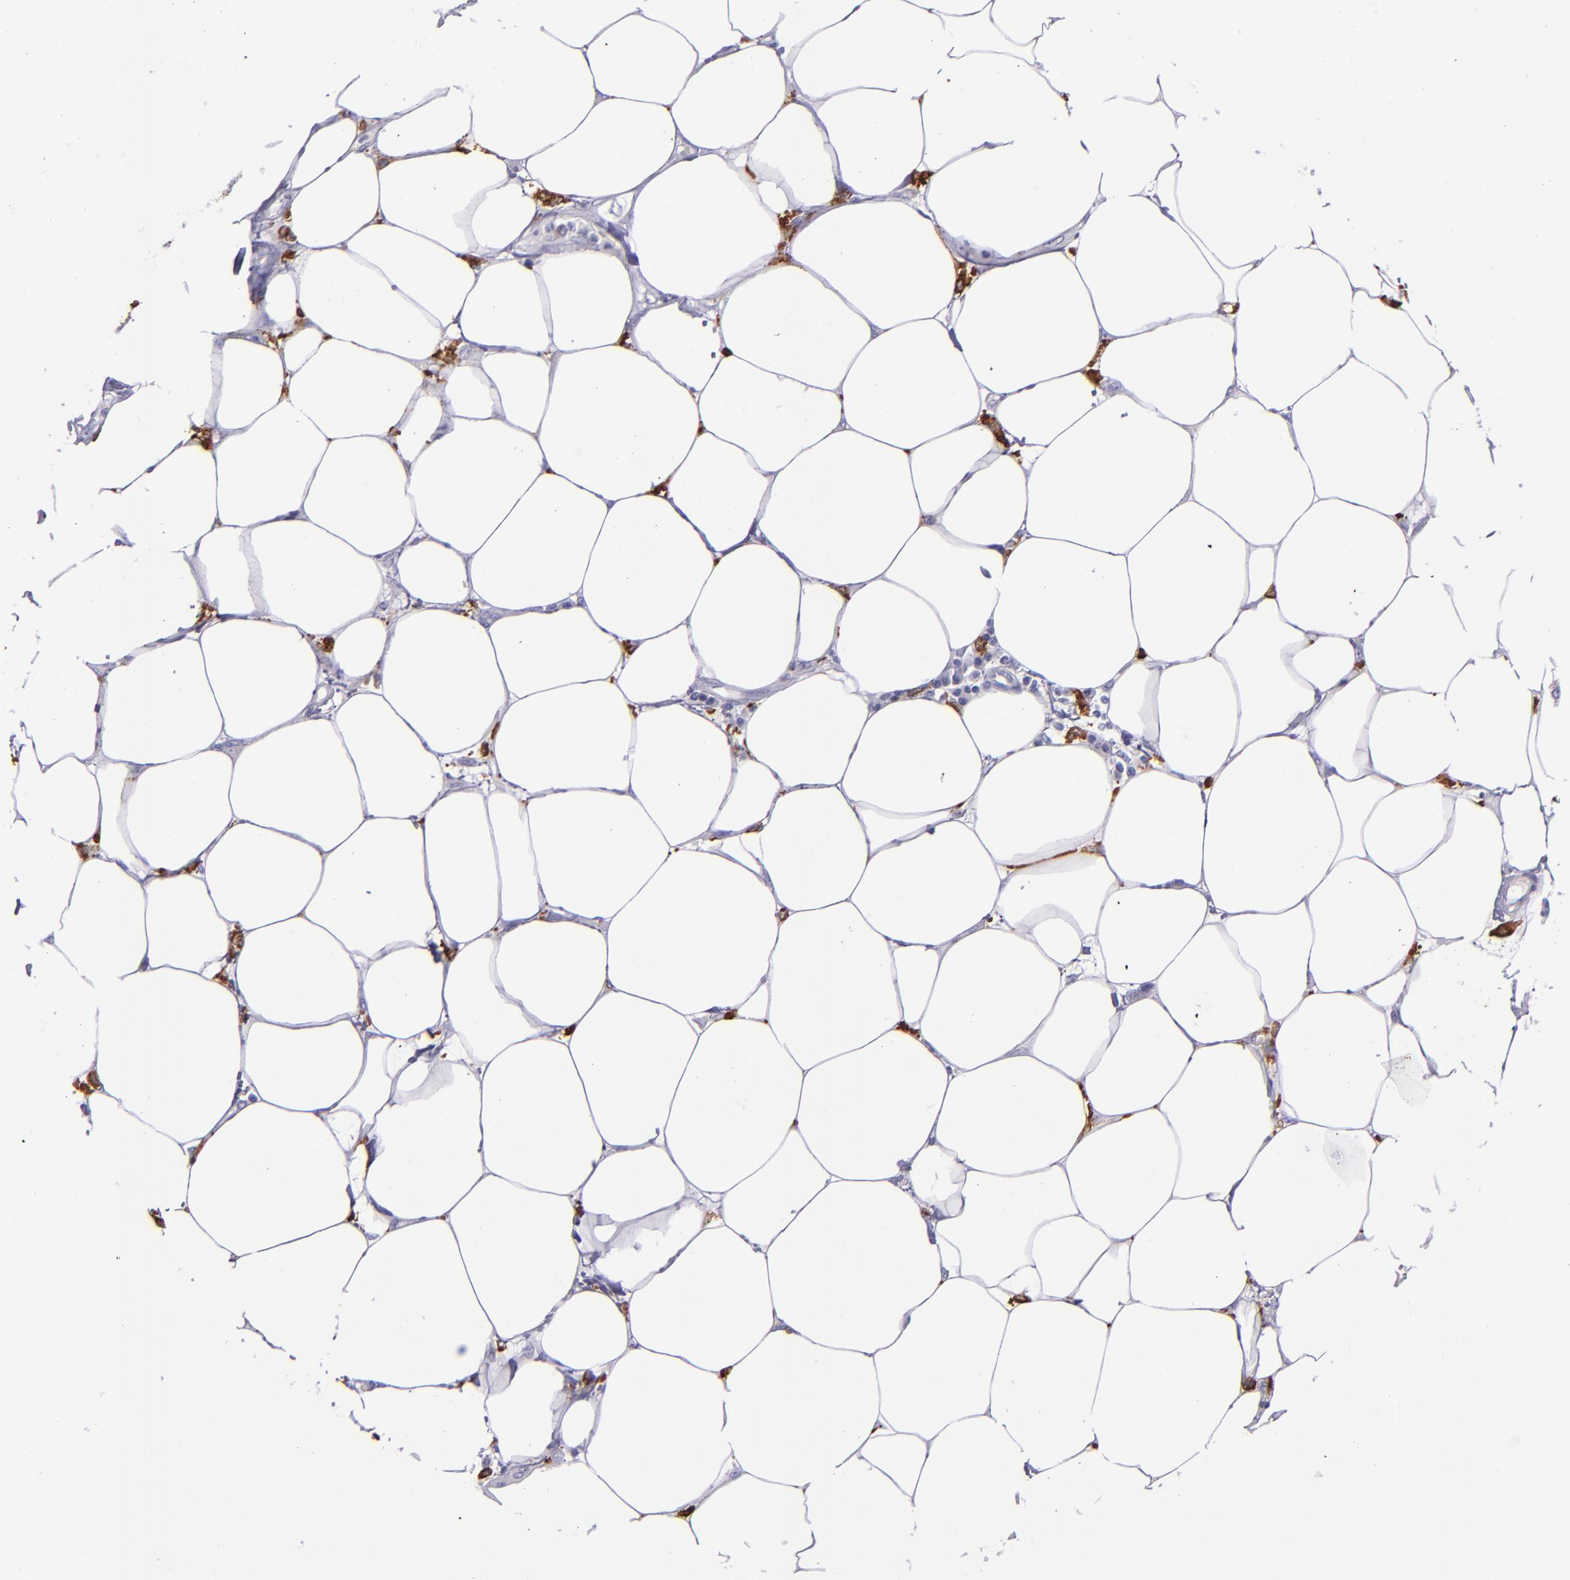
{"staining": {"intensity": "negative", "quantity": "none", "location": "none"}, "tissue": "pancreatic cancer", "cell_type": "Tumor cells", "image_type": "cancer", "snomed": [{"axis": "morphology", "description": "Adenocarcinoma, NOS"}, {"axis": "topography", "description": "Pancreas"}, {"axis": "topography", "description": "Stomach, upper"}], "caption": "Pancreatic adenocarcinoma was stained to show a protein in brown. There is no significant expression in tumor cells.", "gene": "CD163", "patient": {"sex": "male", "age": 77}}